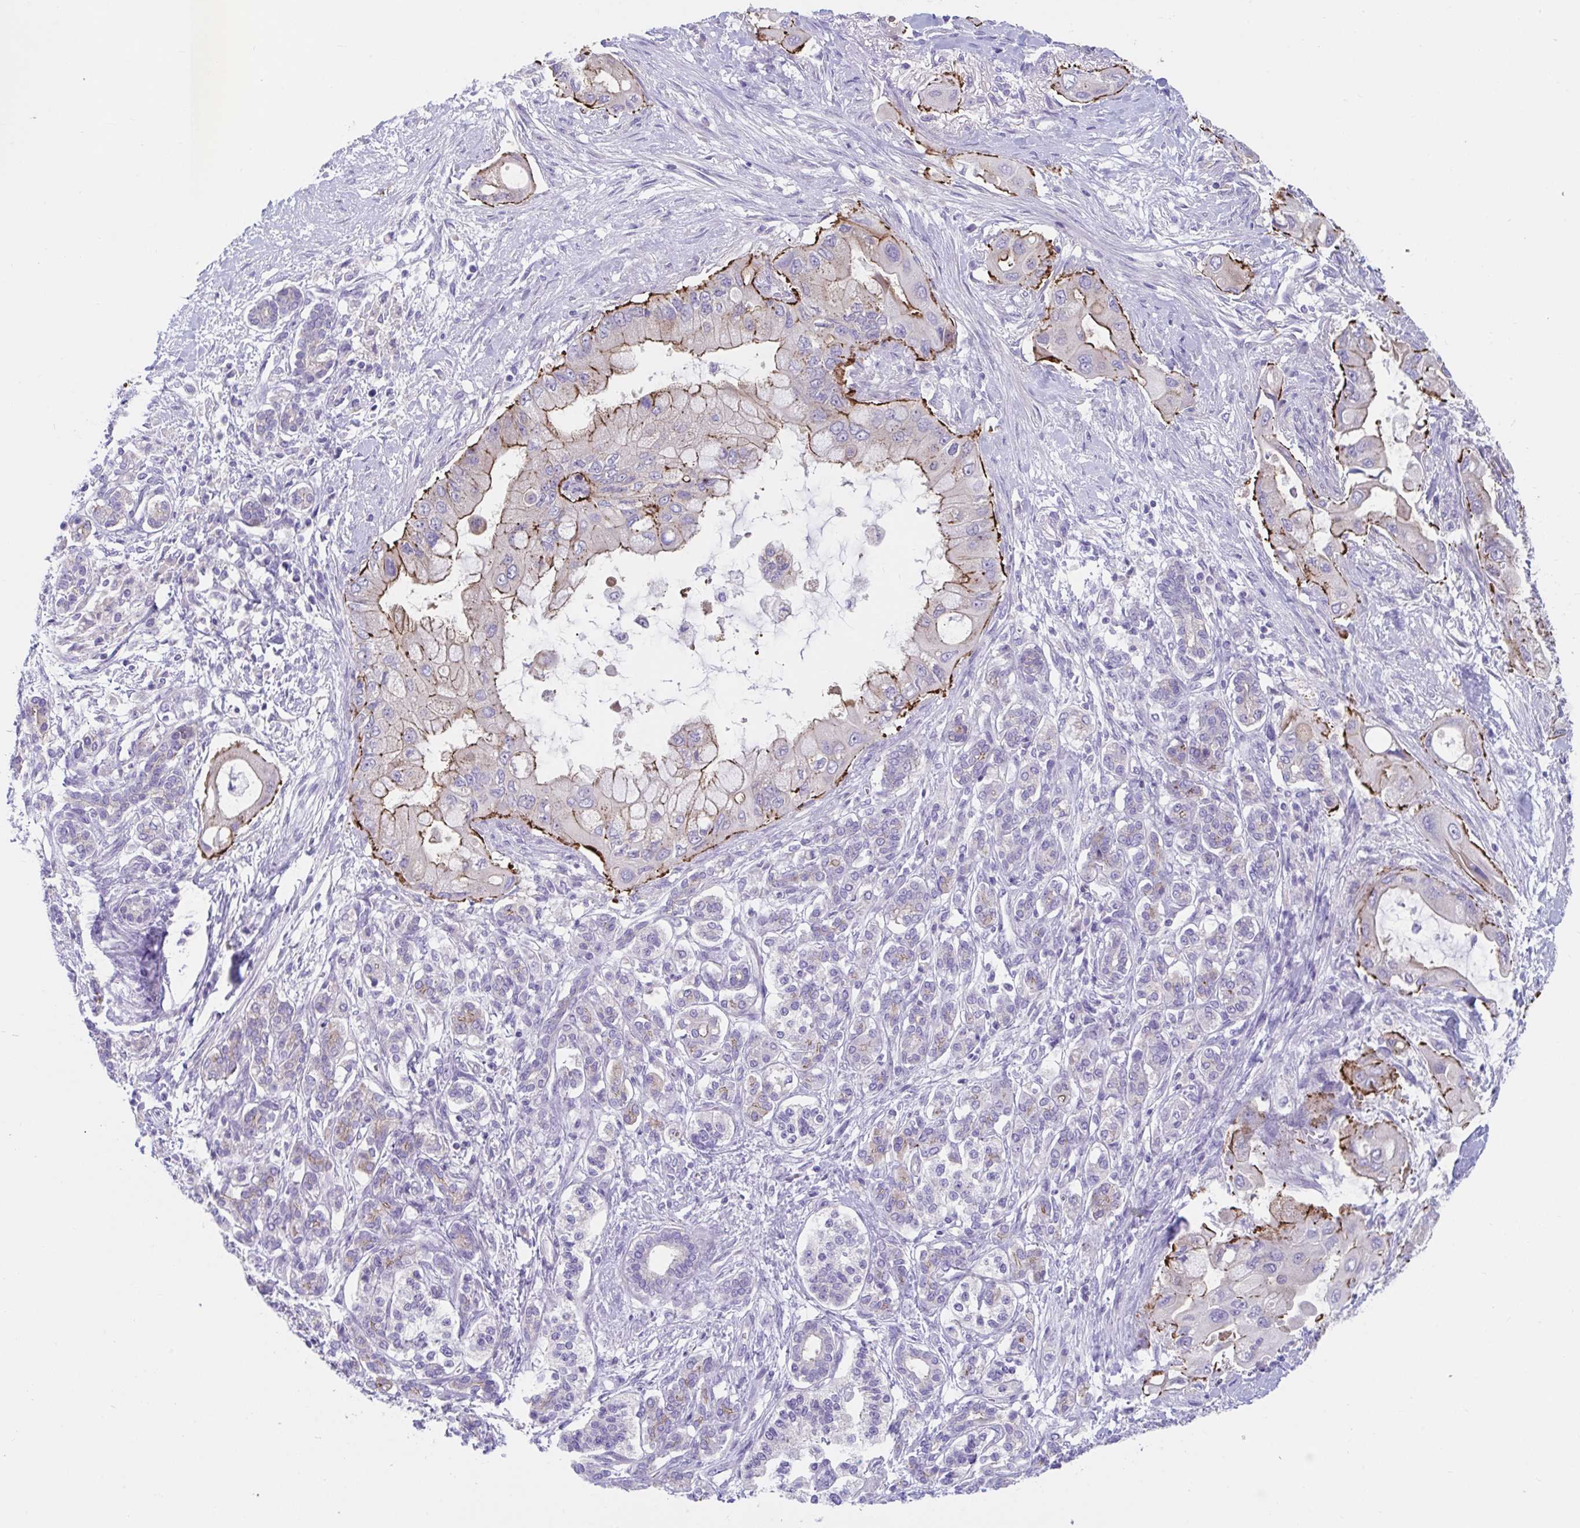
{"staining": {"intensity": "moderate", "quantity": "<25%", "location": "cytoplasmic/membranous"}, "tissue": "pancreatic cancer", "cell_type": "Tumor cells", "image_type": "cancer", "snomed": [{"axis": "morphology", "description": "Adenocarcinoma, NOS"}, {"axis": "topography", "description": "Pancreas"}], "caption": "Immunohistochemical staining of pancreatic cancer shows moderate cytoplasmic/membranous protein expression in approximately <25% of tumor cells.", "gene": "TTC30B", "patient": {"sex": "male", "age": 57}}